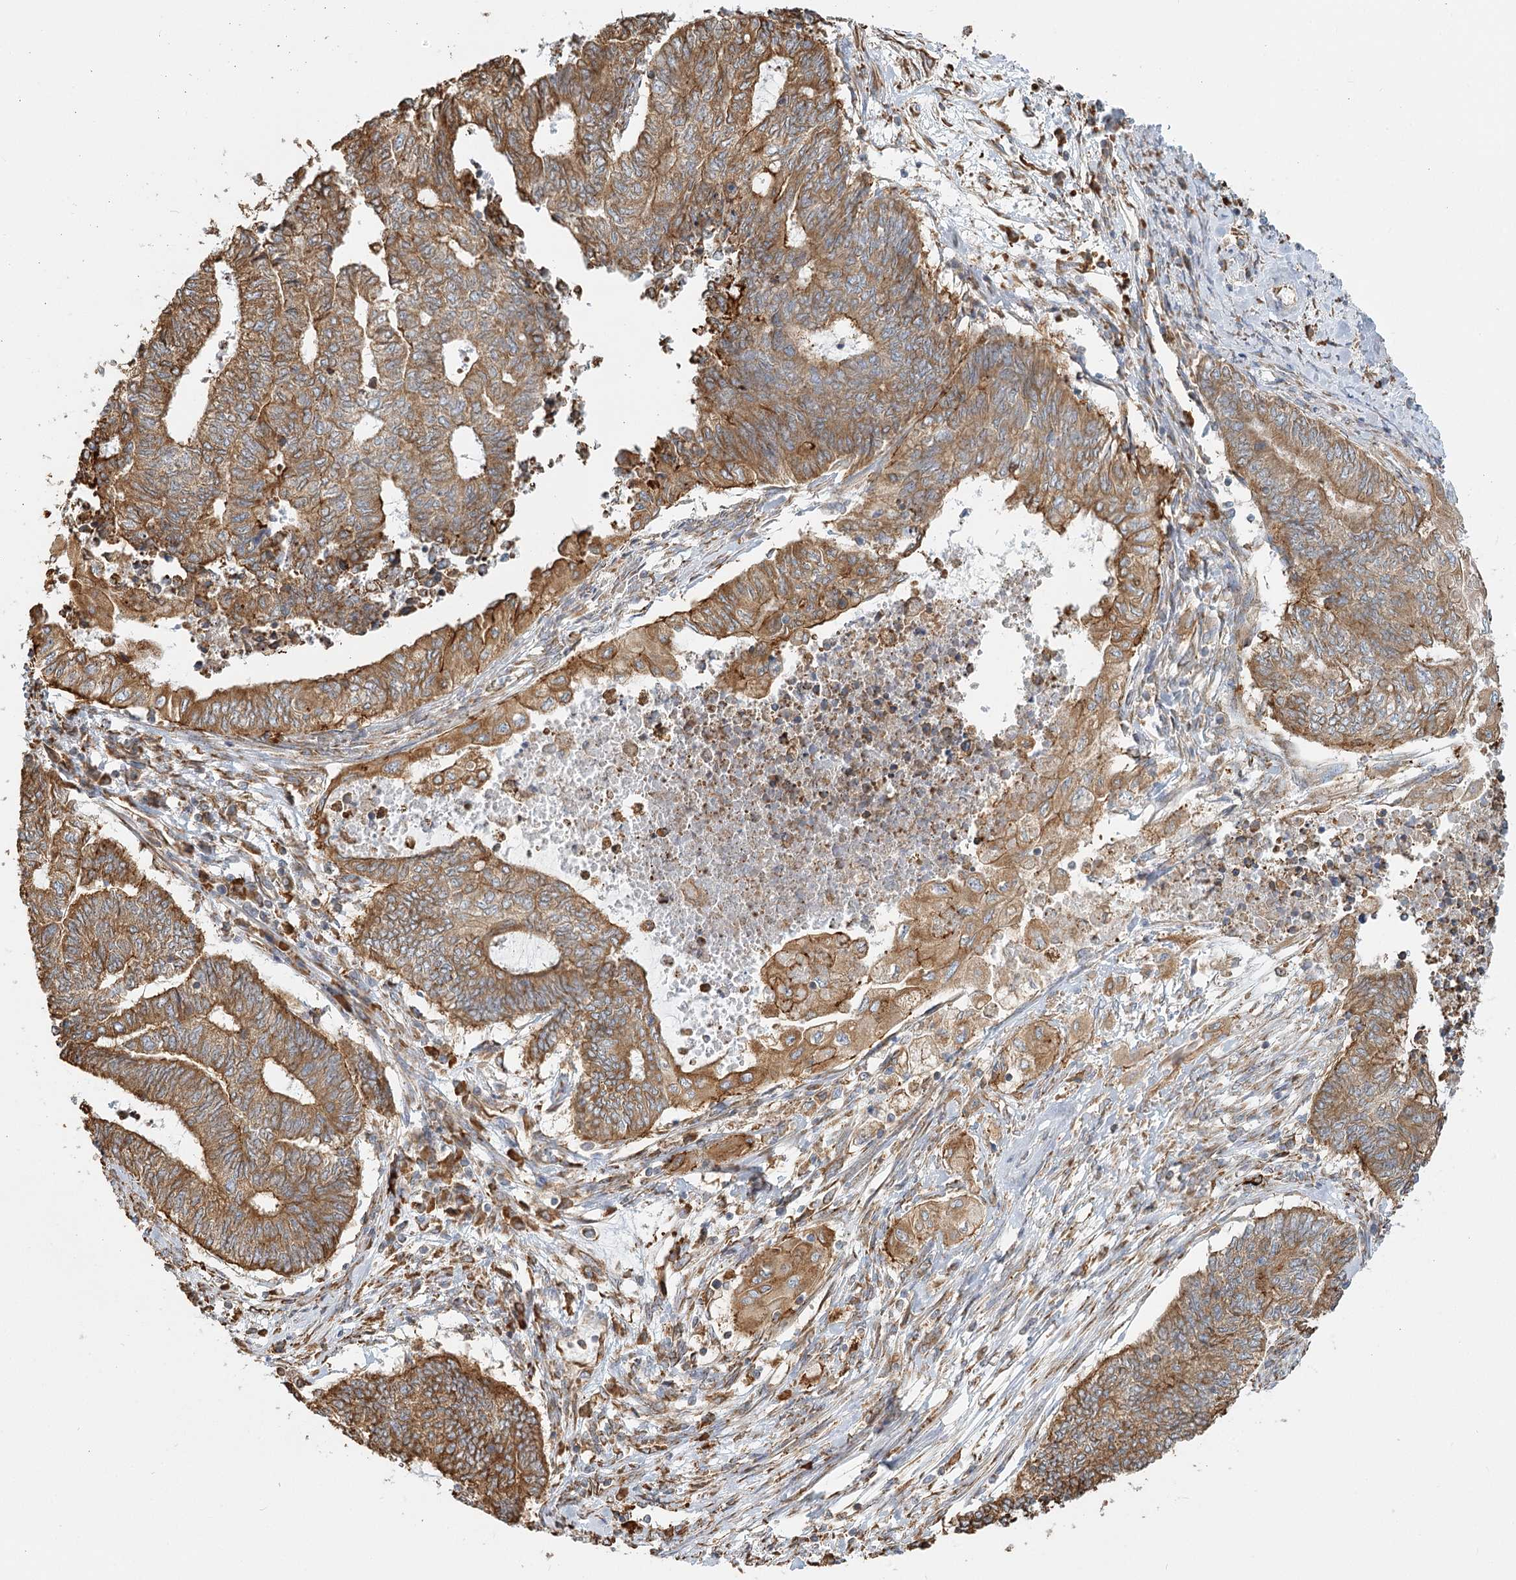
{"staining": {"intensity": "moderate", "quantity": ">75%", "location": "cytoplasmic/membranous"}, "tissue": "endometrial cancer", "cell_type": "Tumor cells", "image_type": "cancer", "snomed": [{"axis": "morphology", "description": "Adenocarcinoma, NOS"}, {"axis": "topography", "description": "Uterus"}, {"axis": "topography", "description": "Endometrium"}], "caption": "DAB immunohistochemical staining of human endometrial cancer (adenocarcinoma) exhibits moderate cytoplasmic/membranous protein positivity in about >75% of tumor cells. (DAB (3,3'-diaminobenzidine) IHC, brown staining for protein, blue staining for nuclei).", "gene": "TAS1R1", "patient": {"sex": "female", "age": 70}}